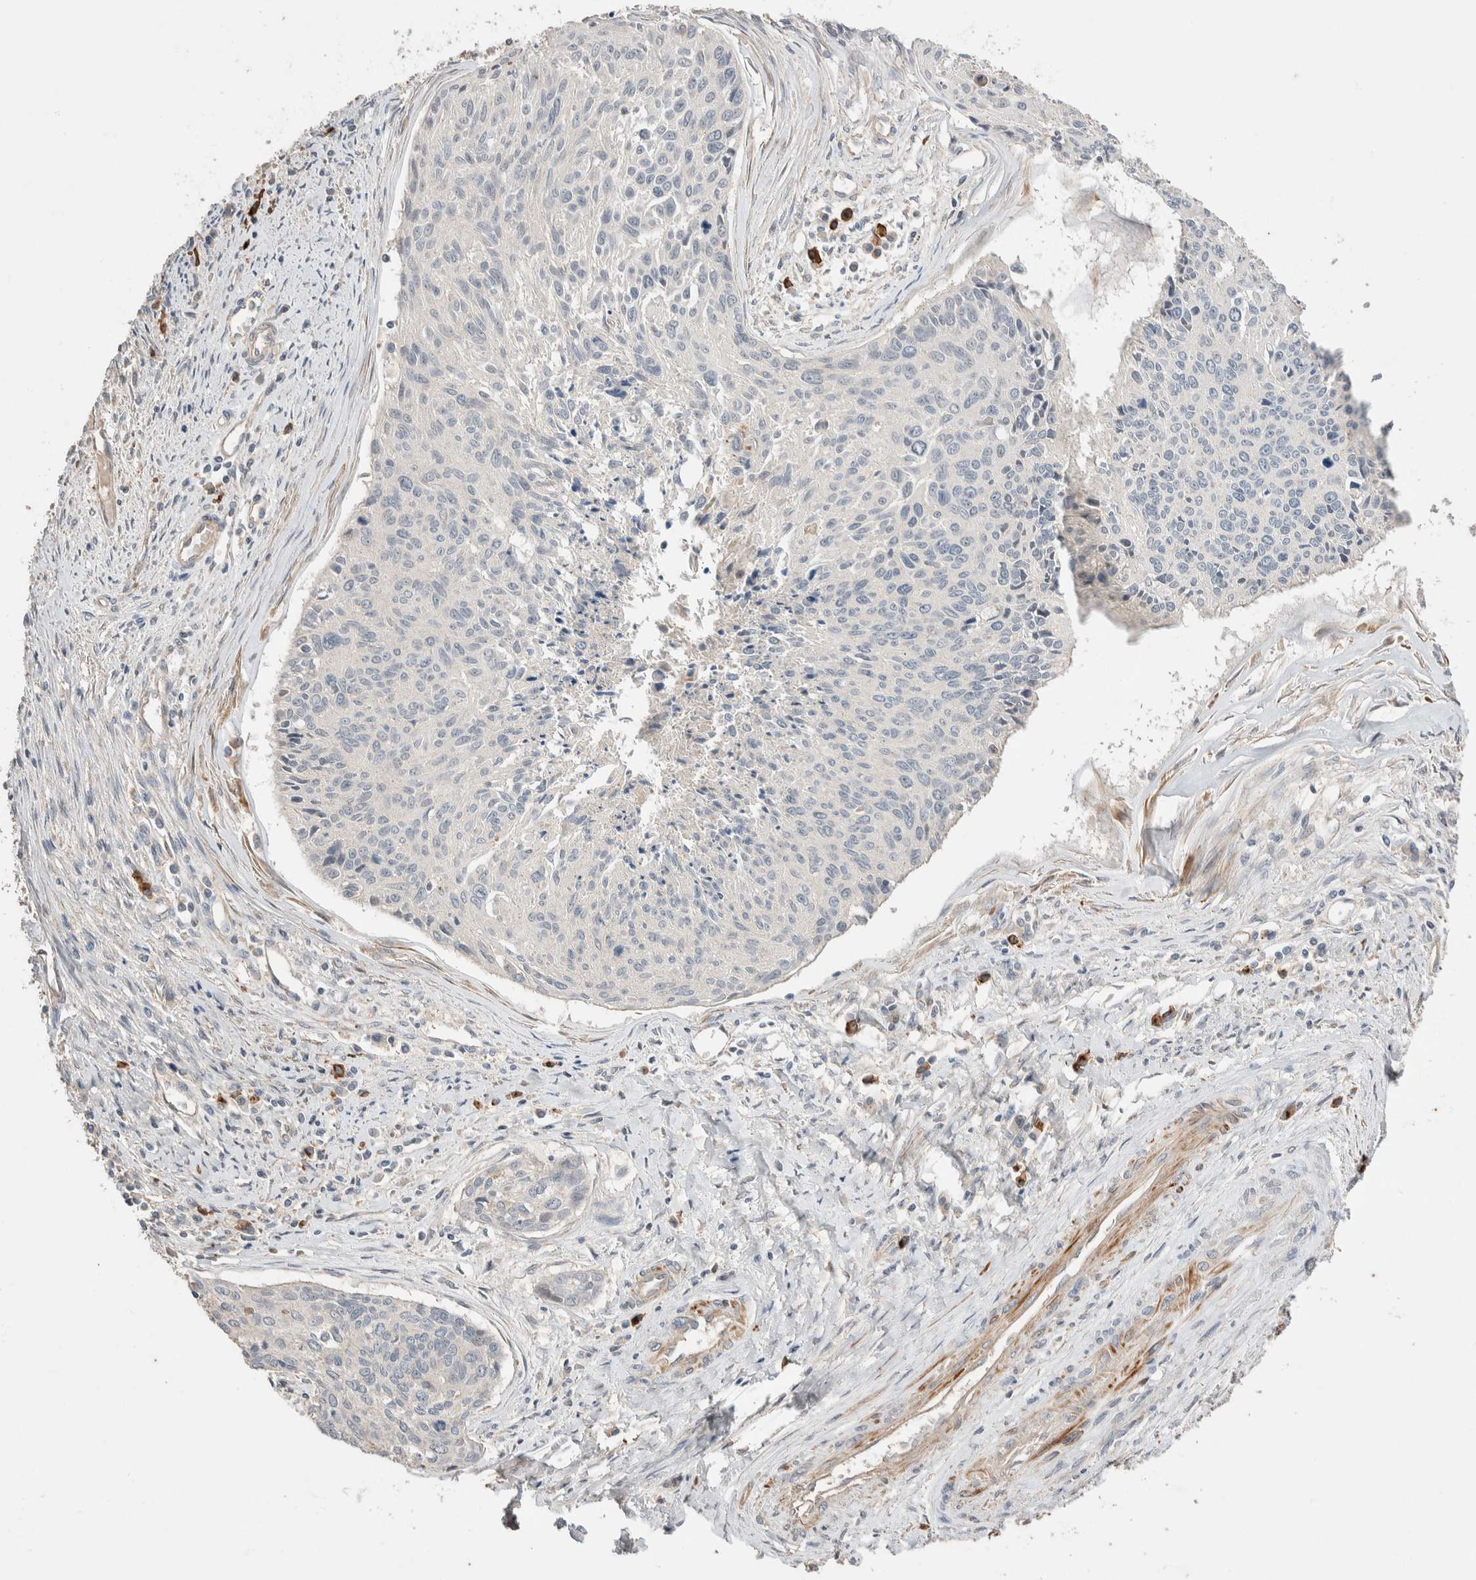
{"staining": {"intensity": "negative", "quantity": "none", "location": "none"}, "tissue": "cervical cancer", "cell_type": "Tumor cells", "image_type": "cancer", "snomed": [{"axis": "morphology", "description": "Squamous cell carcinoma, NOS"}, {"axis": "topography", "description": "Cervix"}], "caption": "High magnification brightfield microscopy of cervical cancer stained with DAB (brown) and counterstained with hematoxylin (blue): tumor cells show no significant positivity.", "gene": "WDR91", "patient": {"sex": "female", "age": 55}}